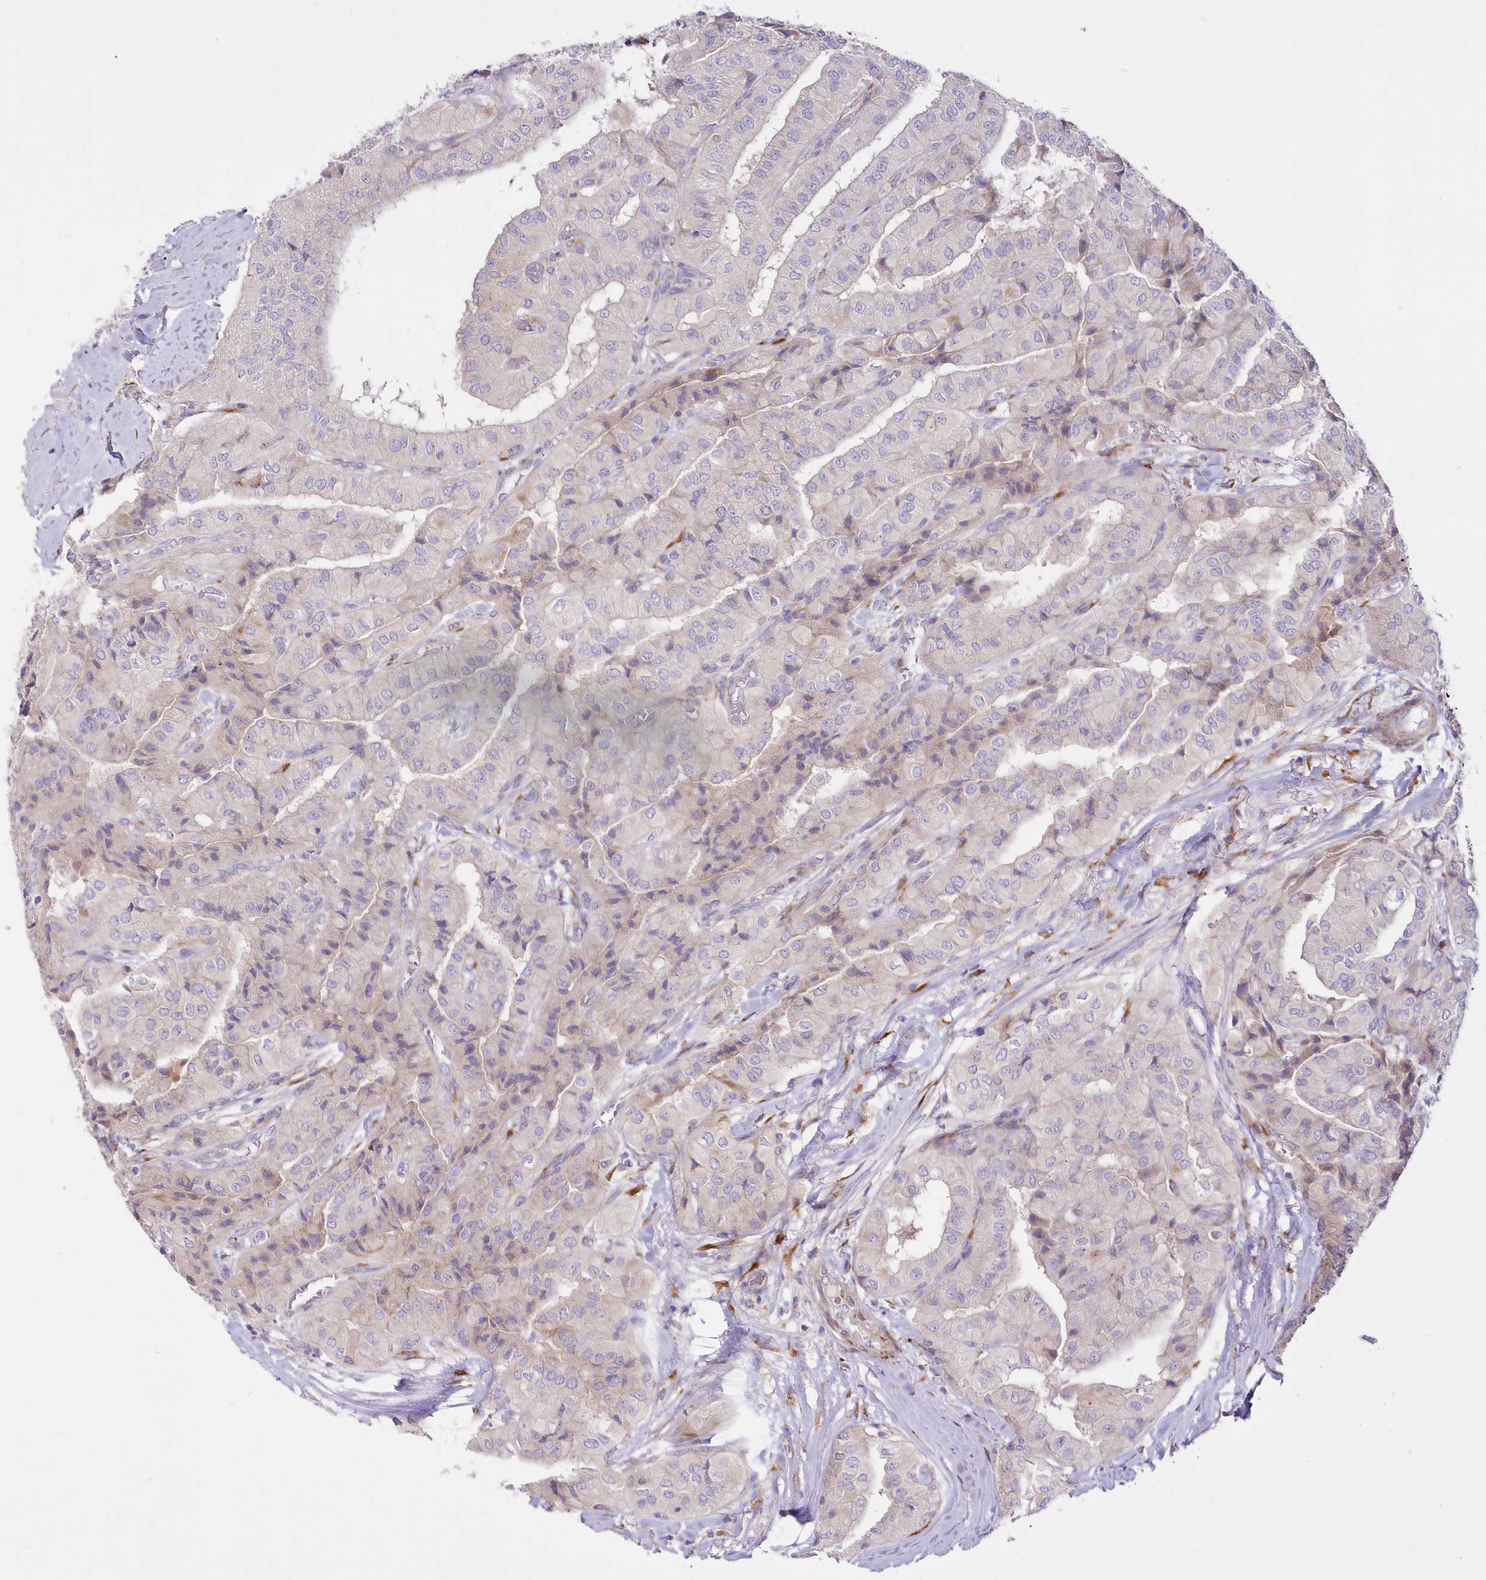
{"staining": {"intensity": "moderate", "quantity": "<25%", "location": "cytoplasmic/membranous"}, "tissue": "thyroid cancer", "cell_type": "Tumor cells", "image_type": "cancer", "snomed": [{"axis": "morphology", "description": "Papillary adenocarcinoma, NOS"}, {"axis": "topography", "description": "Thyroid gland"}], "caption": "This photomicrograph exhibits immunohistochemistry (IHC) staining of human thyroid cancer (papillary adenocarcinoma), with low moderate cytoplasmic/membranous positivity in approximately <25% of tumor cells.", "gene": "ARFGEF3", "patient": {"sex": "female", "age": 59}}